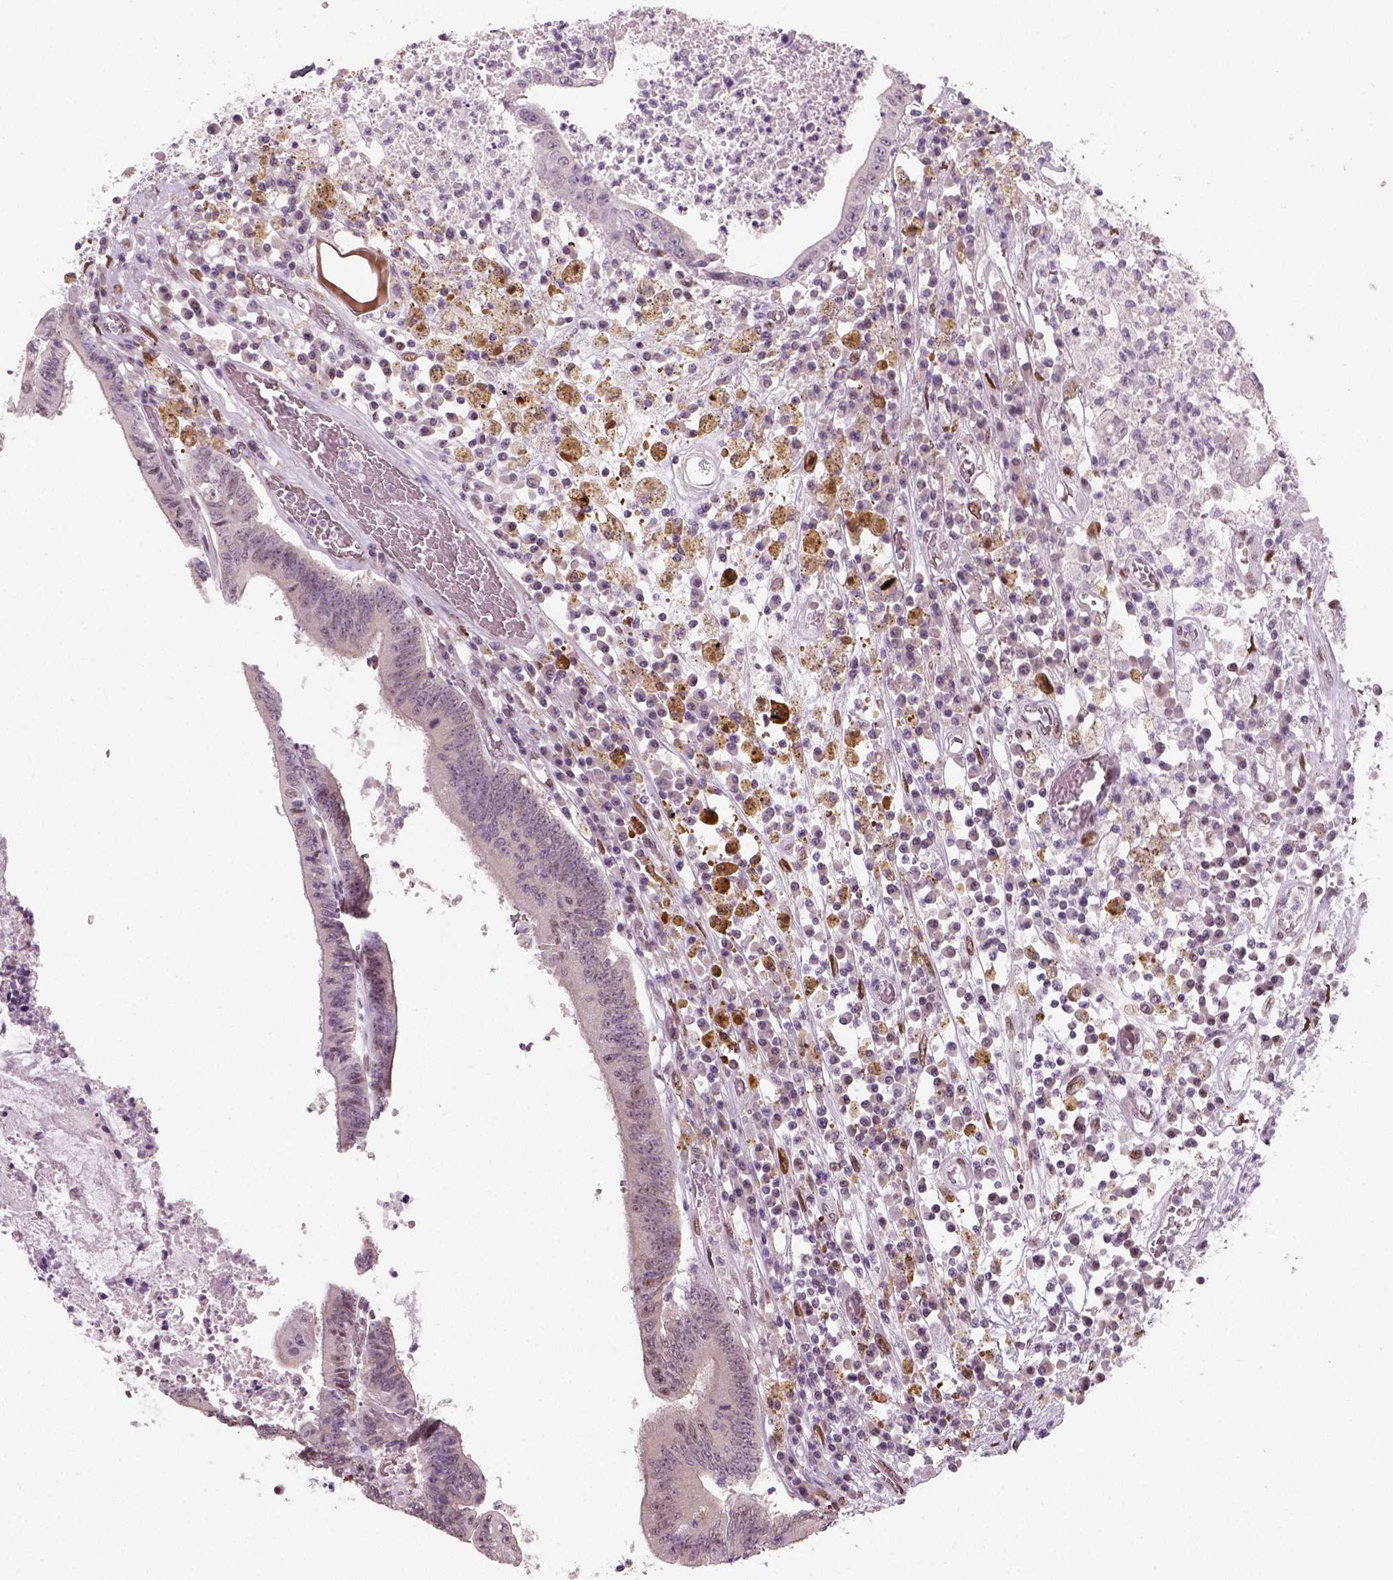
{"staining": {"intensity": "negative", "quantity": "none", "location": "none"}, "tissue": "colorectal cancer", "cell_type": "Tumor cells", "image_type": "cancer", "snomed": [{"axis": "morphology", "description": "Adenocarcinoma, NOS"}, {"axis": "topography", "description": "Rectum"}], "caption": "Tumor cells are negative for protein expression in human adenocarcinoma (colorectal).", "gene": "C1orf112", "patient": {"sex": "male", "age": 54}}